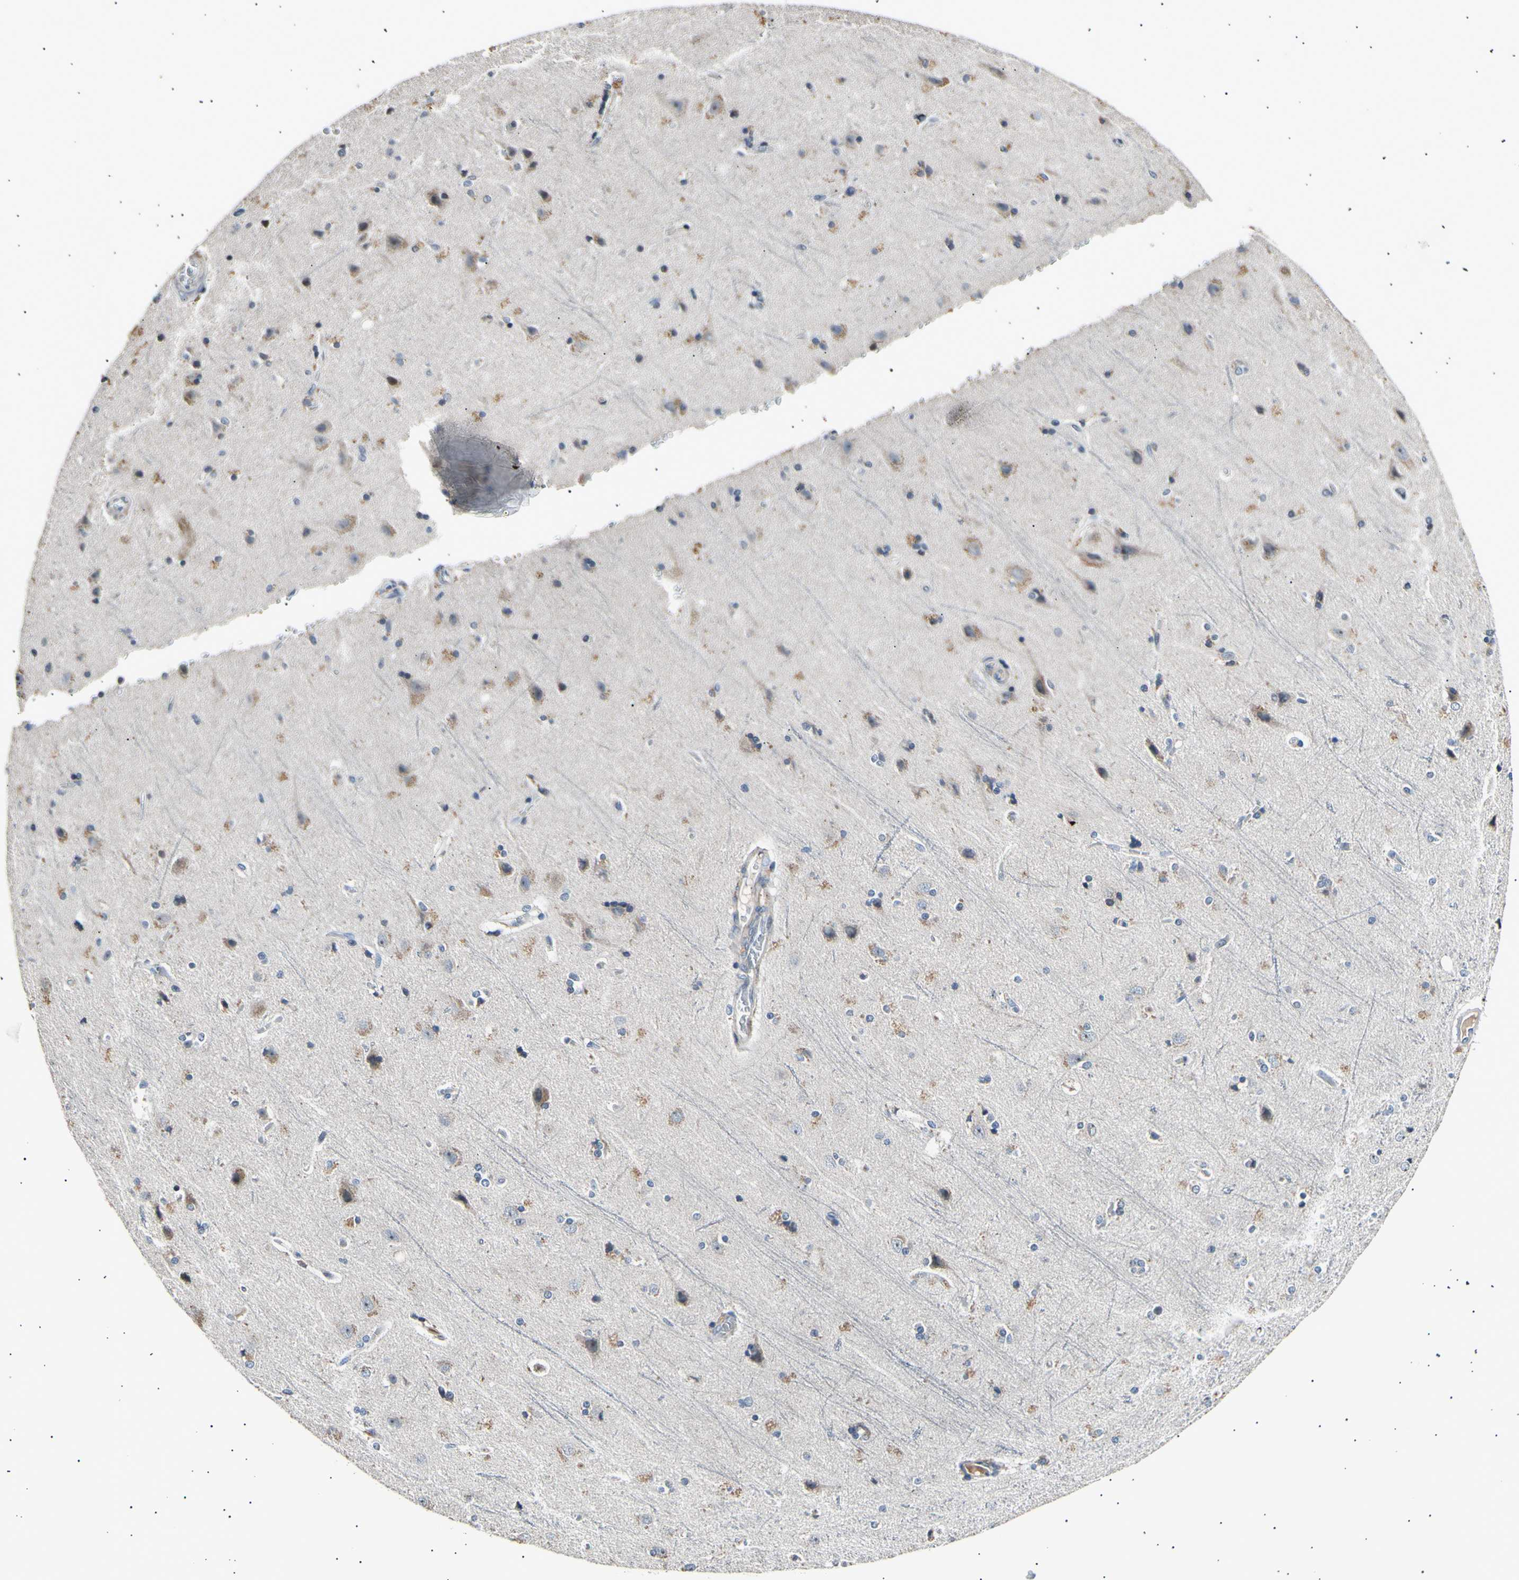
{"staining": {"intensity": "weak", "quantity": "<25%", "location": "cytoplasmic/membranous"}, "tissue": "cerebral cortex", "cell_type": "Endothelial cells", "image_type": "normal", "snomed": [{"axis": "morphology", "description": "Normal tissue, NOS"}, {"axis": "topography", "description": "Cerebral cortex"}], "caption": "Immunohistochemistry (IHC) photomicrograph of benign human cerebral cortex stained for a protein (brown), which displays no positivity in endothelial cells.", "gene": "ITGA6", "patient": {"sex": "female", "age": 54}}